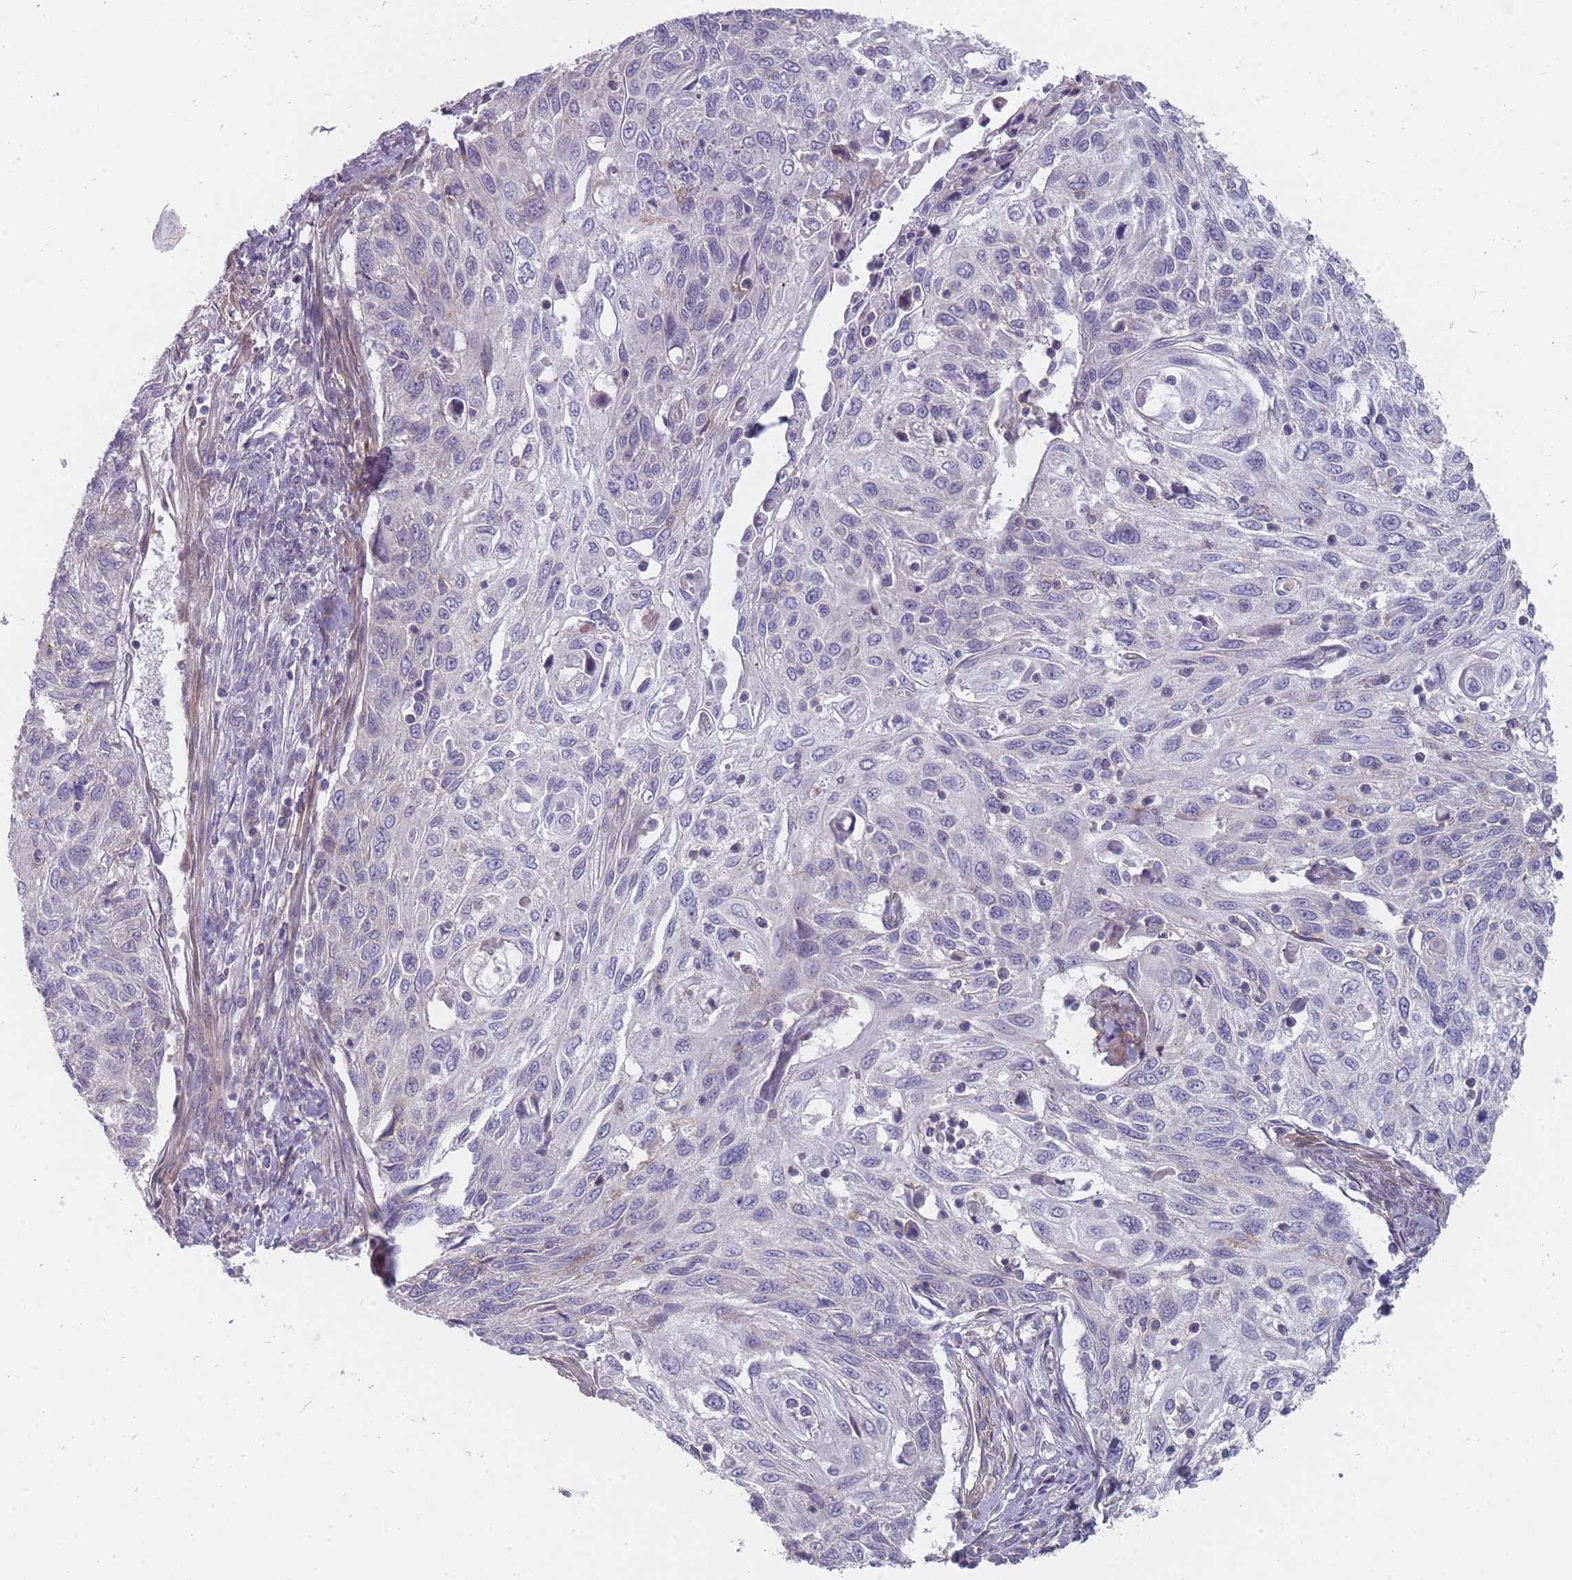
{"staining": {"intensity": "negative", "quantity": "none", "location": "none"}, "tissue": "cervical cancer", "cell_type": "Tumor cells", "image_type": "cancer", "snomed": [{"axis": "morphology", "description": "Squamous cell carcinoma, NOS"}, {"axis": "topography", "description": "Cervix"}], "caption": "High magnification brightfield microscopy of squamous cell carcinoma (cervical) stained with DAB (3,3'-diaminobenzidine) (brown) and counterstained with hematoxylin (blue): tumor cells show no significant expression. Brightfield microscopy of immunohistochemistry (IHC) stained with DAB (3,3'-diaminobenzidine) (brown) and hematoxylin (blue), captured at high magnification.", "gene": "PCDH12", "patient": {"sex": "female", "age": 70}}